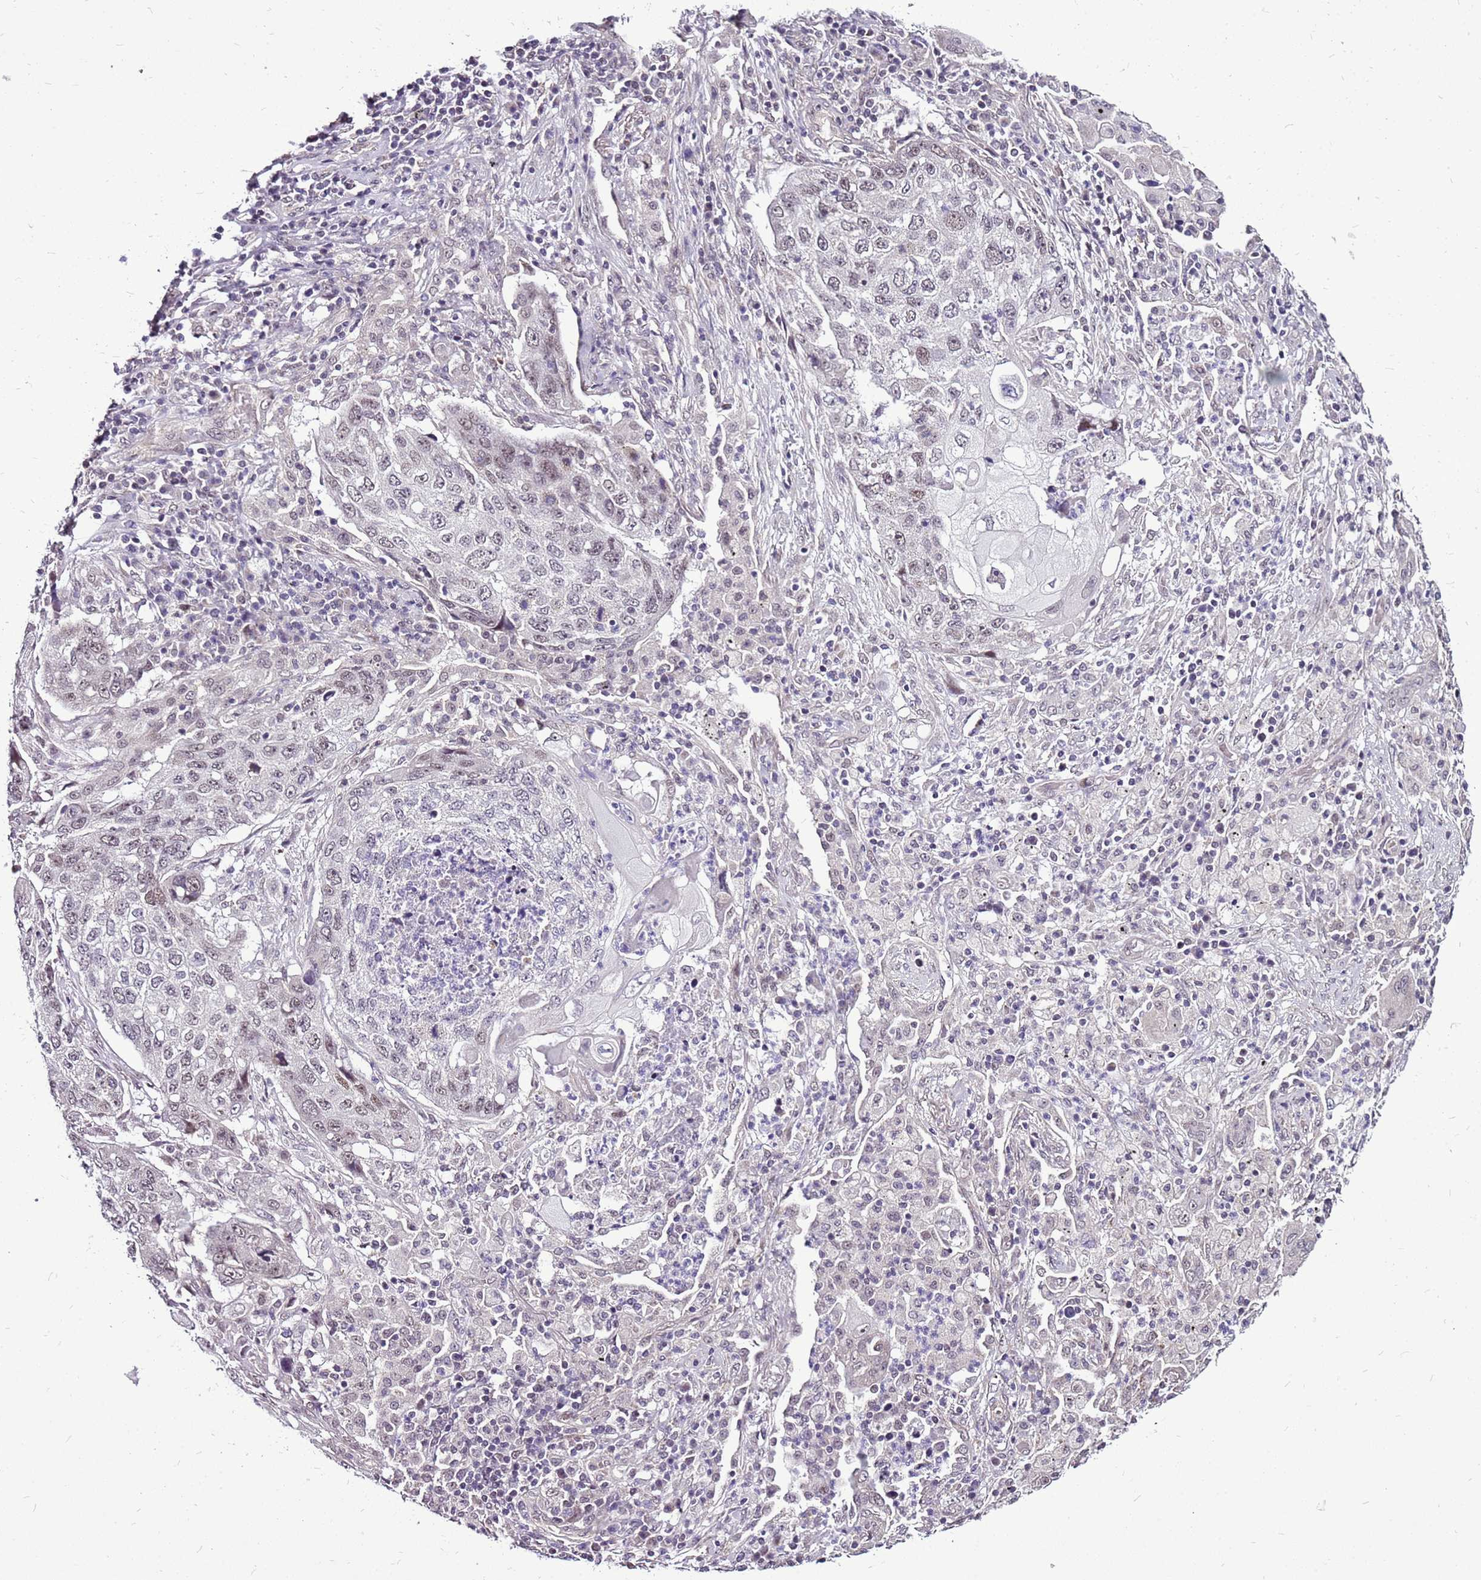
{"staining": {"intensity": "weak", "quantity": "<25%", "location": "nuclear"}, "tissue": "lung cancer", "cell_type": "Tumor cells", "image_type": "cancer", "snomed": [{"axis": "morphology", "description": "Squamous cell carcinoma, NOS"}, {"axis": "topography", "description": "Lung"}], "caption": "A micrograph of lung squamous cell carcinoma stained for a protein shows no brown staining in tumor cells. (DAB IHC with hematoxylin counter stain).", "gene": "CCDC166", "patient": {"sex": "female", "age": 63}}